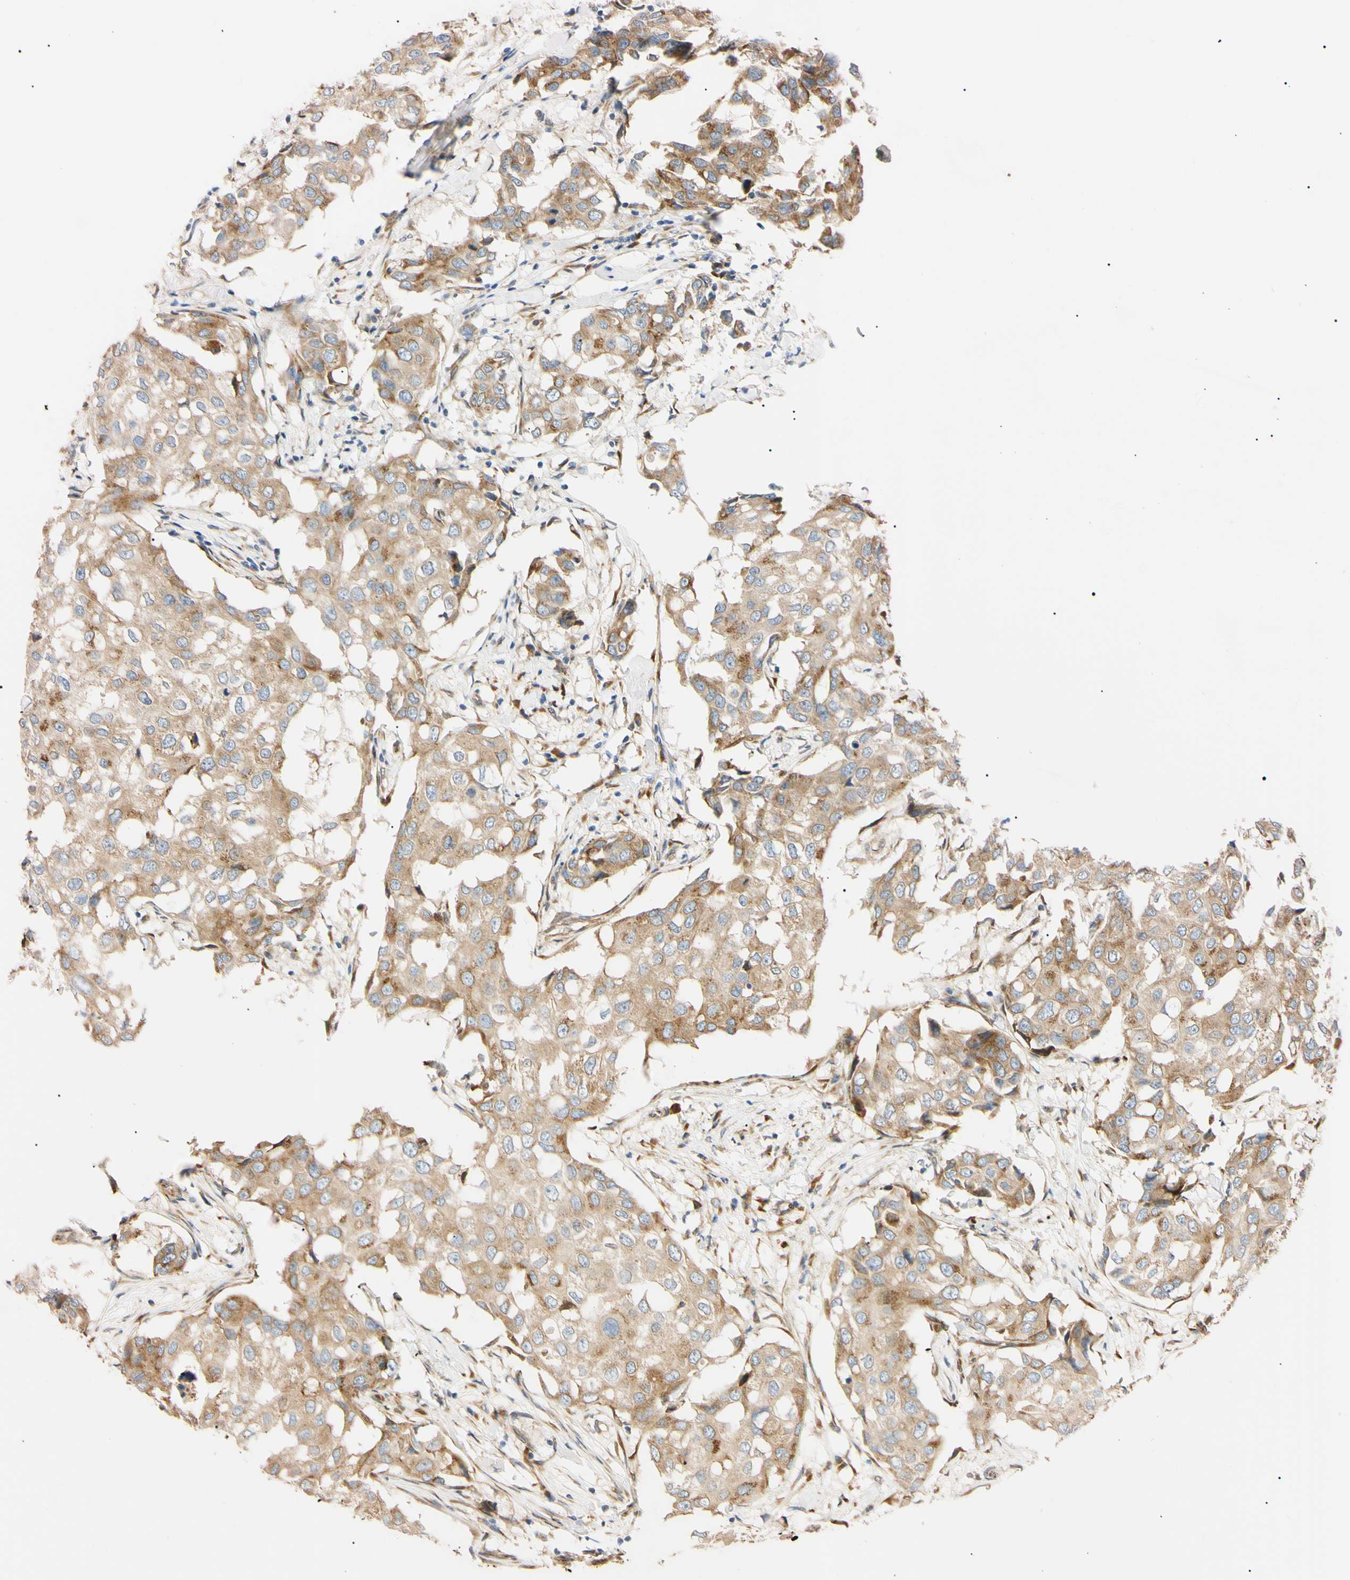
{"staining": {"intensity": "moderate", "quantity": ">75%", "location": "cytoplasmic/membranous"}, "tissue": "breast cancer", "cell_type": "Tumor cells", "image_type": "cancer", "snomed": [{"axis": "morphology", "description": "Duct carcinoma"}, {"axis": "topography", "description": "Breast"}], "caption": "This photomicrograph exhibits IHC staining of human breast intraductal carcinoma, with medium moderate cytoplasmic/membranous expression in about >75% of tumor cells.", "gene": "IER3IP1", "patient": {"sex": "female", "age": 27}}